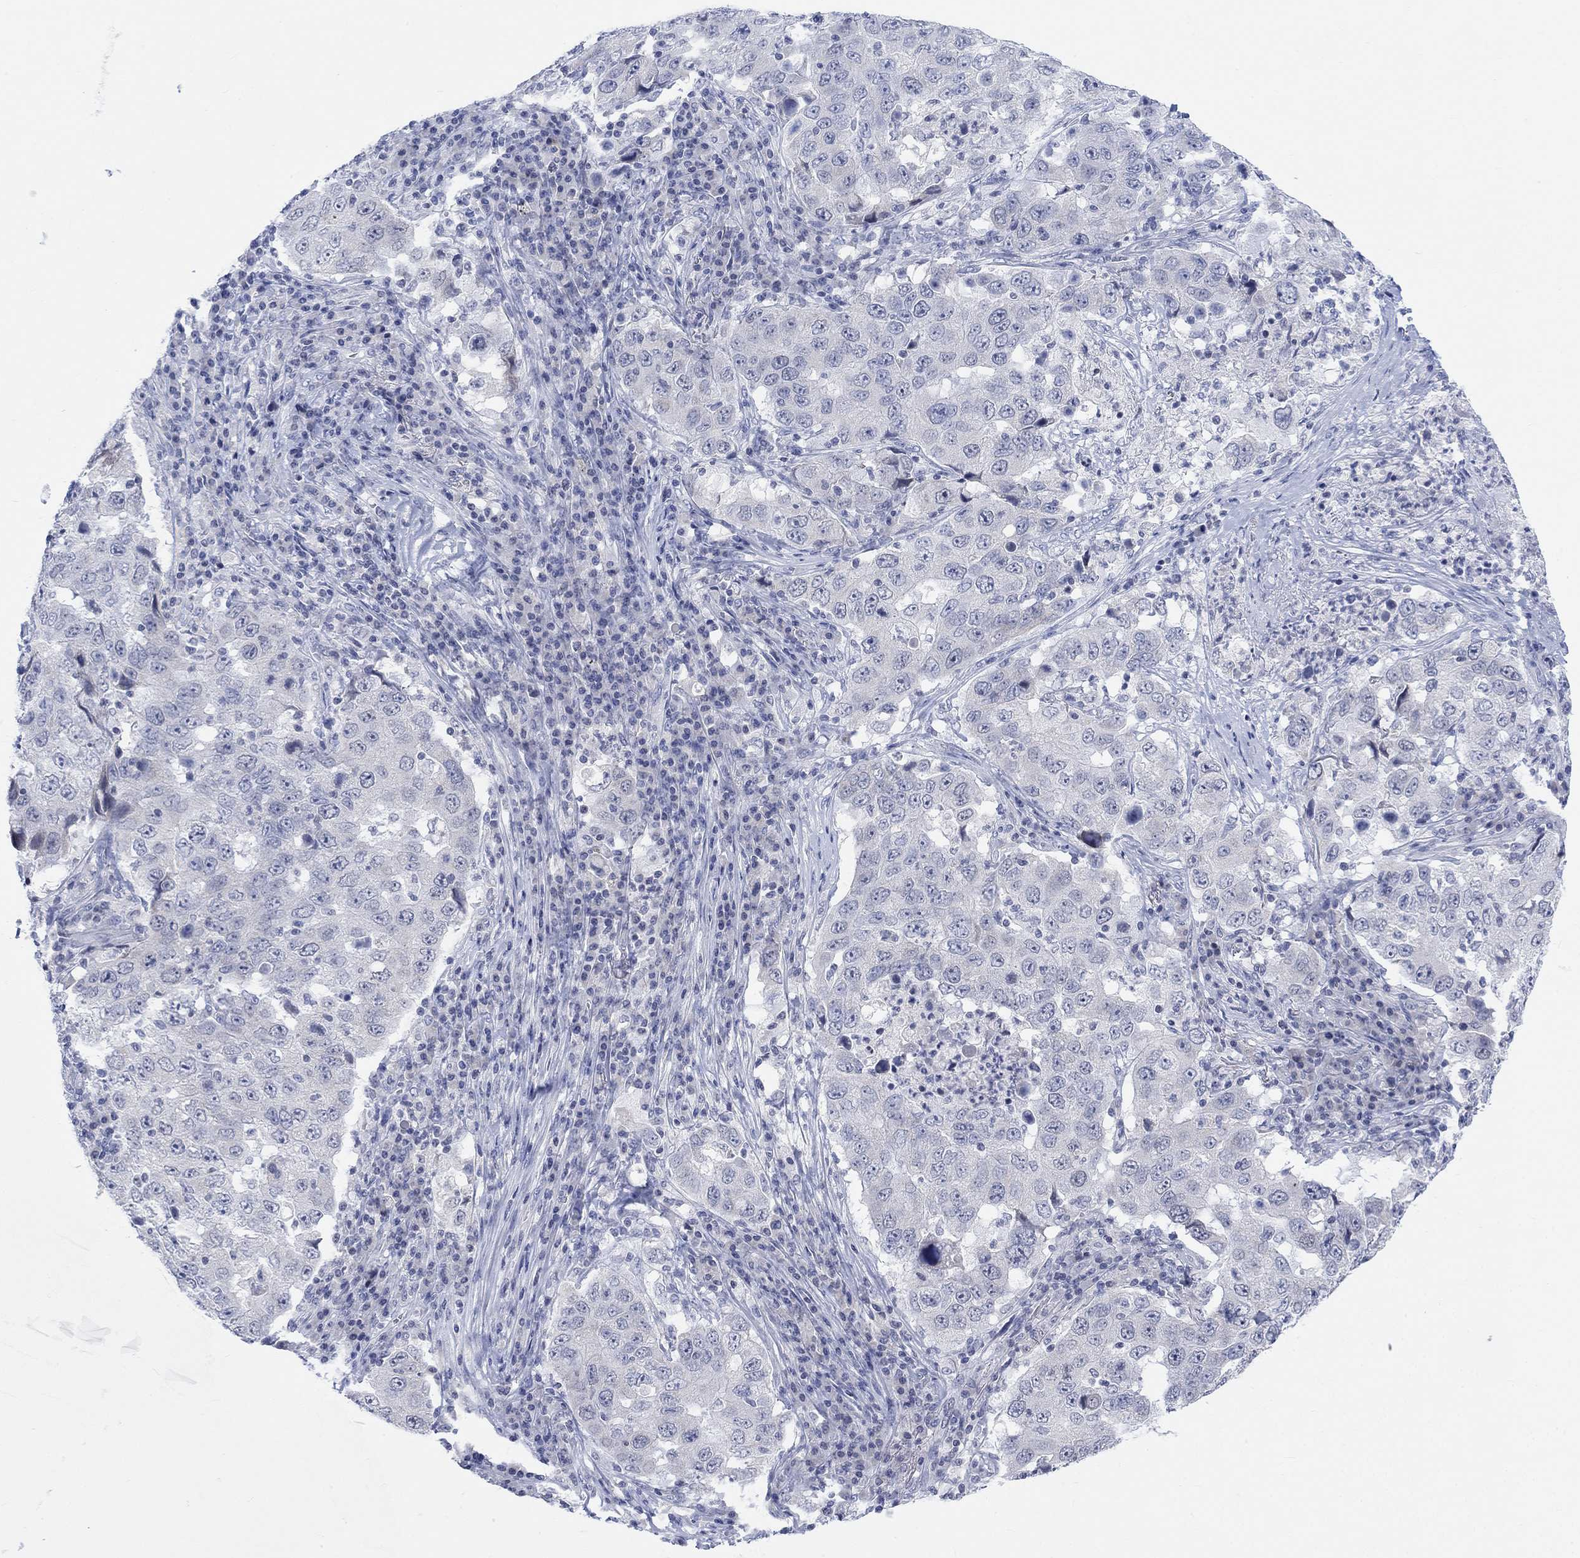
{"staining": {"intensity": "negative", "quantity": "none", "location": "none"}, "tissue": "lung cancer", "cell_type": "Tumor cells", "image_type": "cancer", "snomed": [{"axis": "morphology", "description": "Adenocarcinoma, NOS"}, {"axis": "topography", "description": "Lung"}], "caption": "DAB immunohistochemical staining of human lung cancer shows no significant expression in tumor cells. Brightfield microscopy of IHC stained with DAB (brown) and hematoxylin (blue), captured at high magnification.", "gene": "ATP6V1E2", "patient": {"sex": "male", "age": 73}}